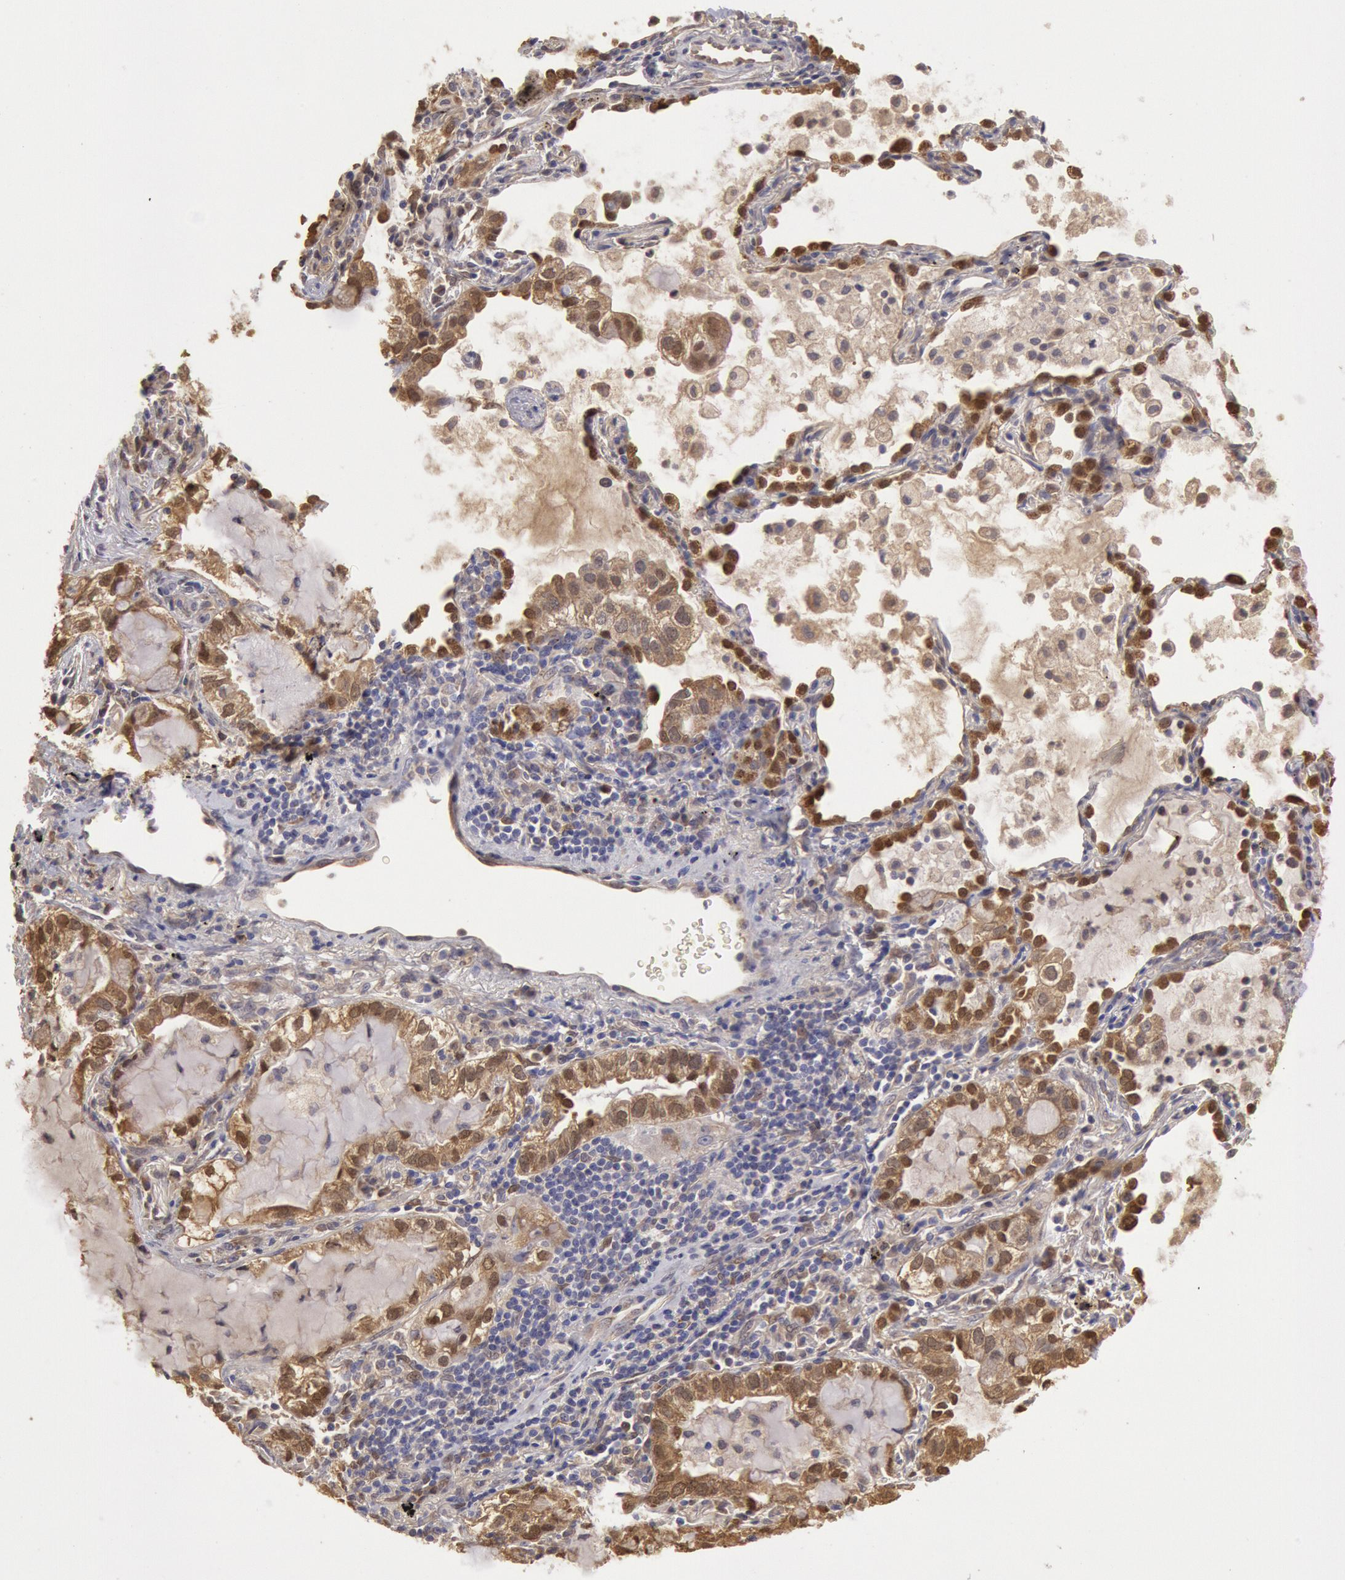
{"staining": {"intensity": "moderate", "quantity": ">75%", "location": "cytoplasmic/membranous"}, "tissue": "lung cancer", "cell_type": "Tumor cells", "image_type": "cancer", "snomed": [{"axis": "morphology", "description": "Adenocarcinoma, NOS"}, {"axis": "topography", "description": "Lung"}], "caption": "Tumor cells reveal medium levels of moderate cytoplasmic/membranous positivity in approximately >75% of cells in human lung adenocarcinoma.", "gene": "MPST", "patient": {"sex": "female", "age": 50}}